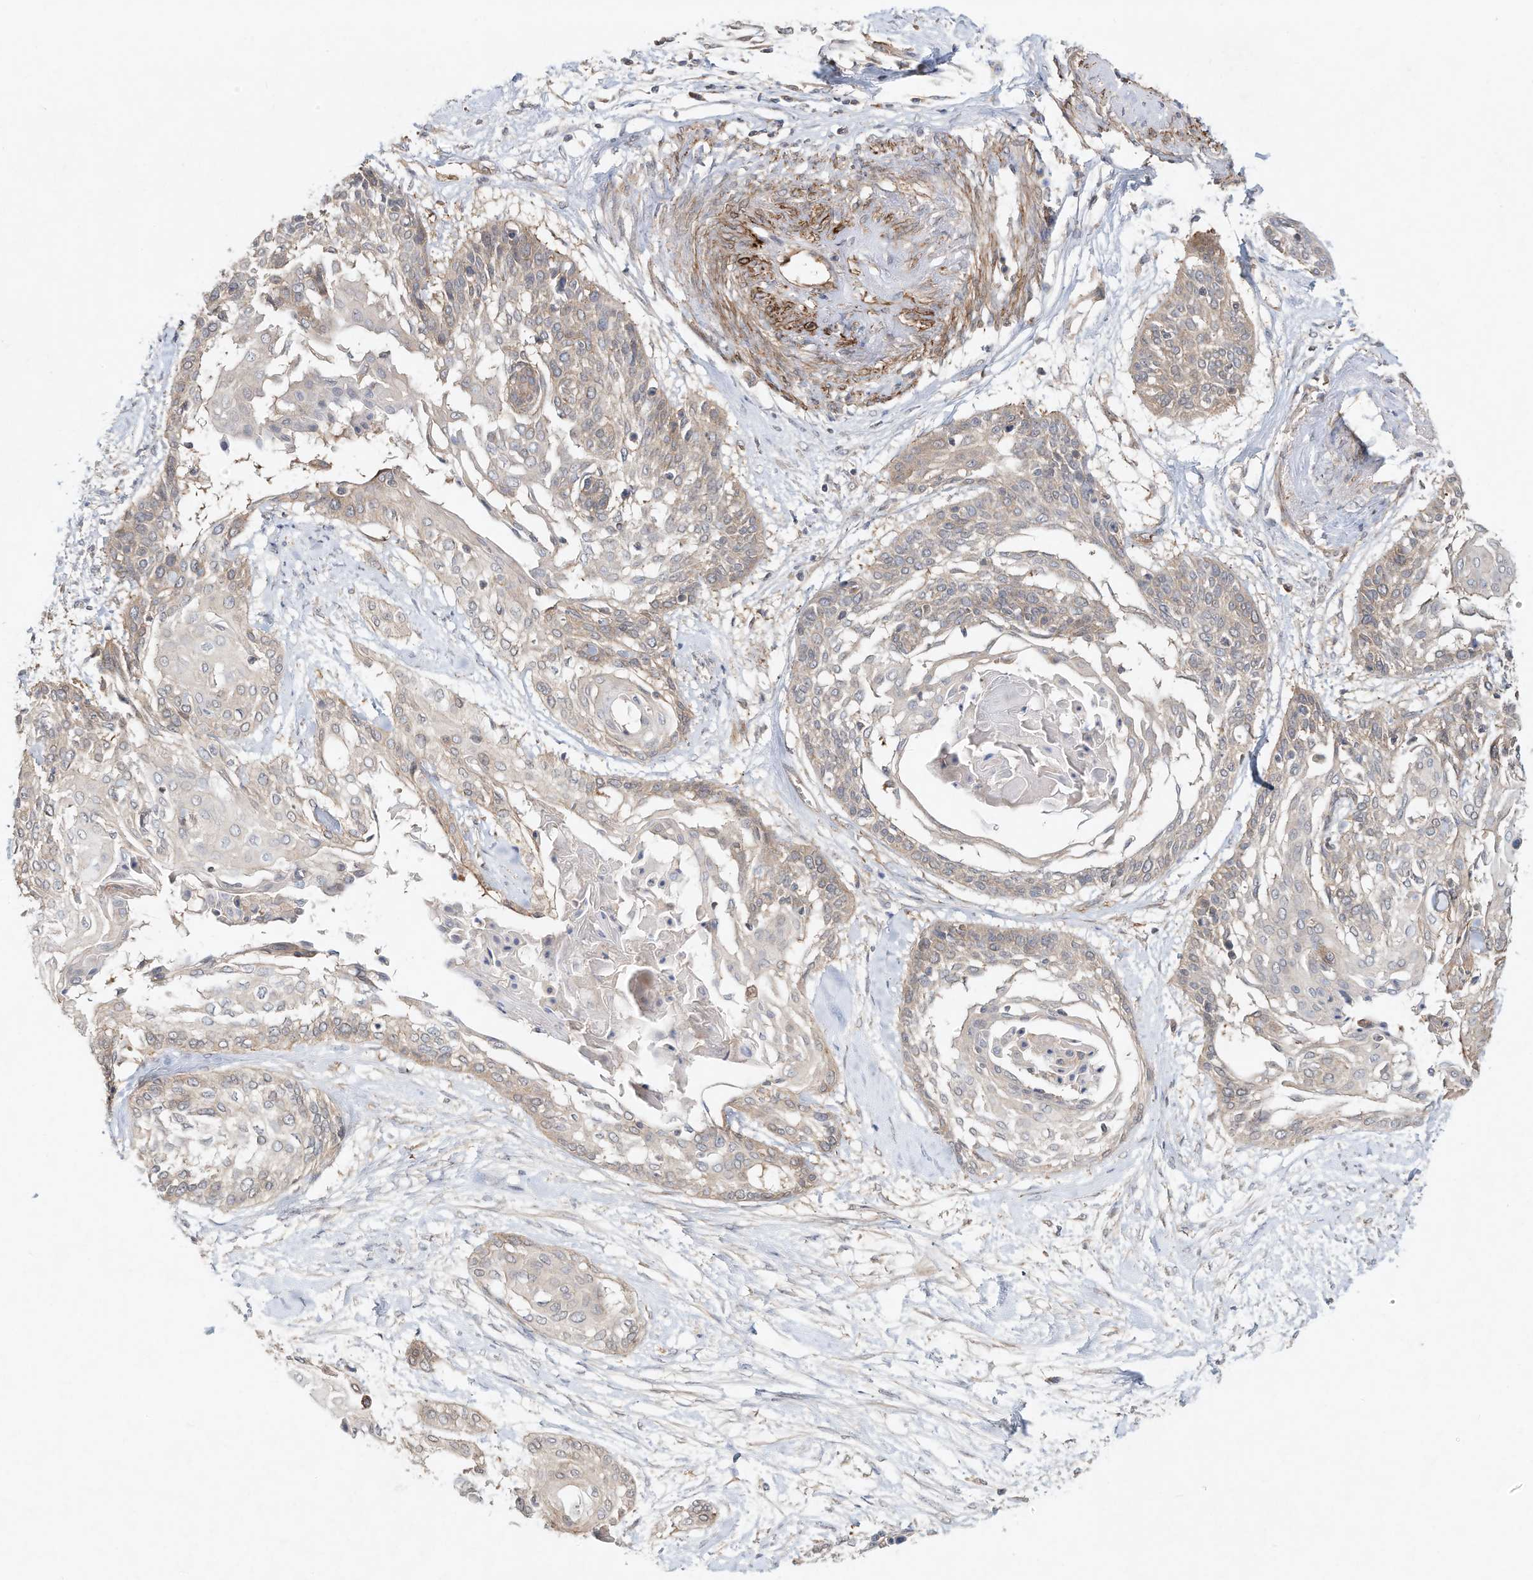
{"staining": {"intensity": "weak", "quantity": "<25%", "location": "cytoplasmic/membranous"}, "tissue": "cervical cancer", "cell_type": "Tumor cells", "image_type": "cancer", "snomed": [{"axis": "morphology", "description": "Squamous cell carcinoma, NOS"}, {"axis": "topography", "description": "Cervix"}], "caption": "High magnification brightfield microscopy of squamous cell carcinoma (cervical) stained with DAB (3,3'-diaminobenzidine) (brown) and counterstained with hematoxylin (blue): tumor cells show no significant expression.", "gene": "HTR5A", "patient": {"sex": "female", "age": 57}}